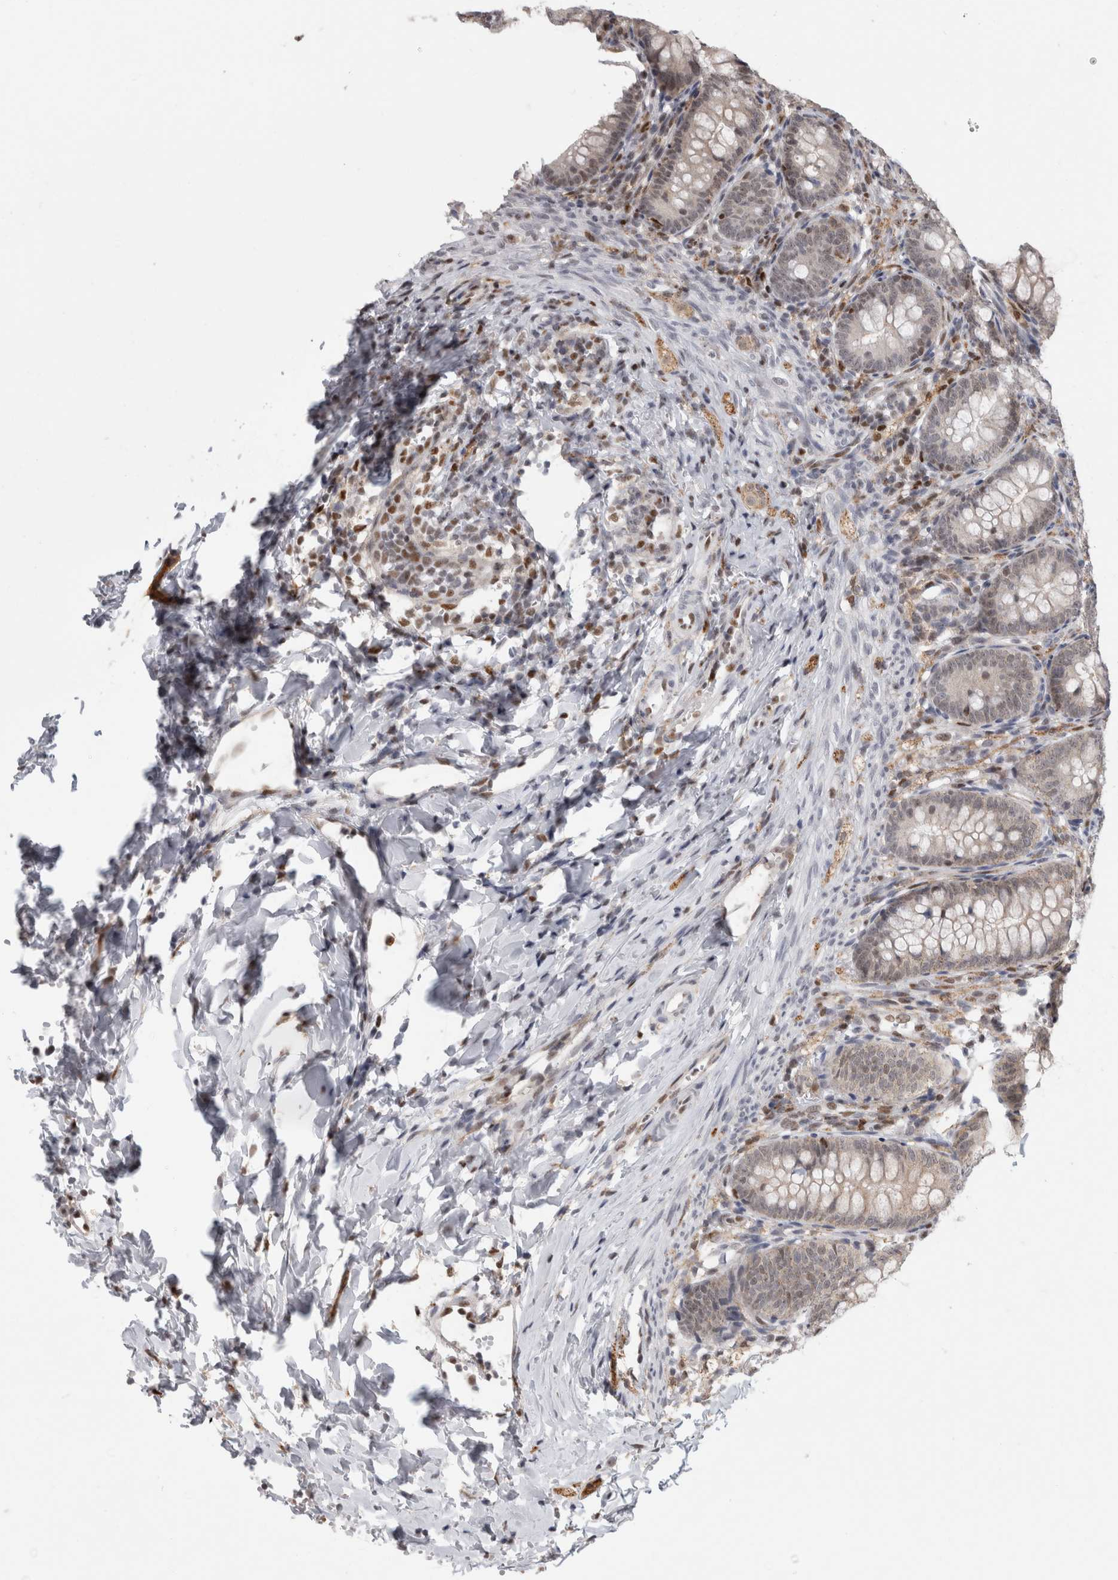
{"staining": {"intensity": "weak", "quantity": "<25%", "location": "cytoplasmic/membranous,nuclear"}, "tissue": "appendix", "cell_type": "Glandular cells", "image_type": "normal", "snomed": [{"axis": "morphology", "description": "Normal tissue, NOS"}, {"axis": "topography", "description": "Appendix"}], "caption": "The image reveals no staining of glandular cells in unremarkable appendix.", "gene": "SRARP", "patient": {"sex": "male", "age": 1}}